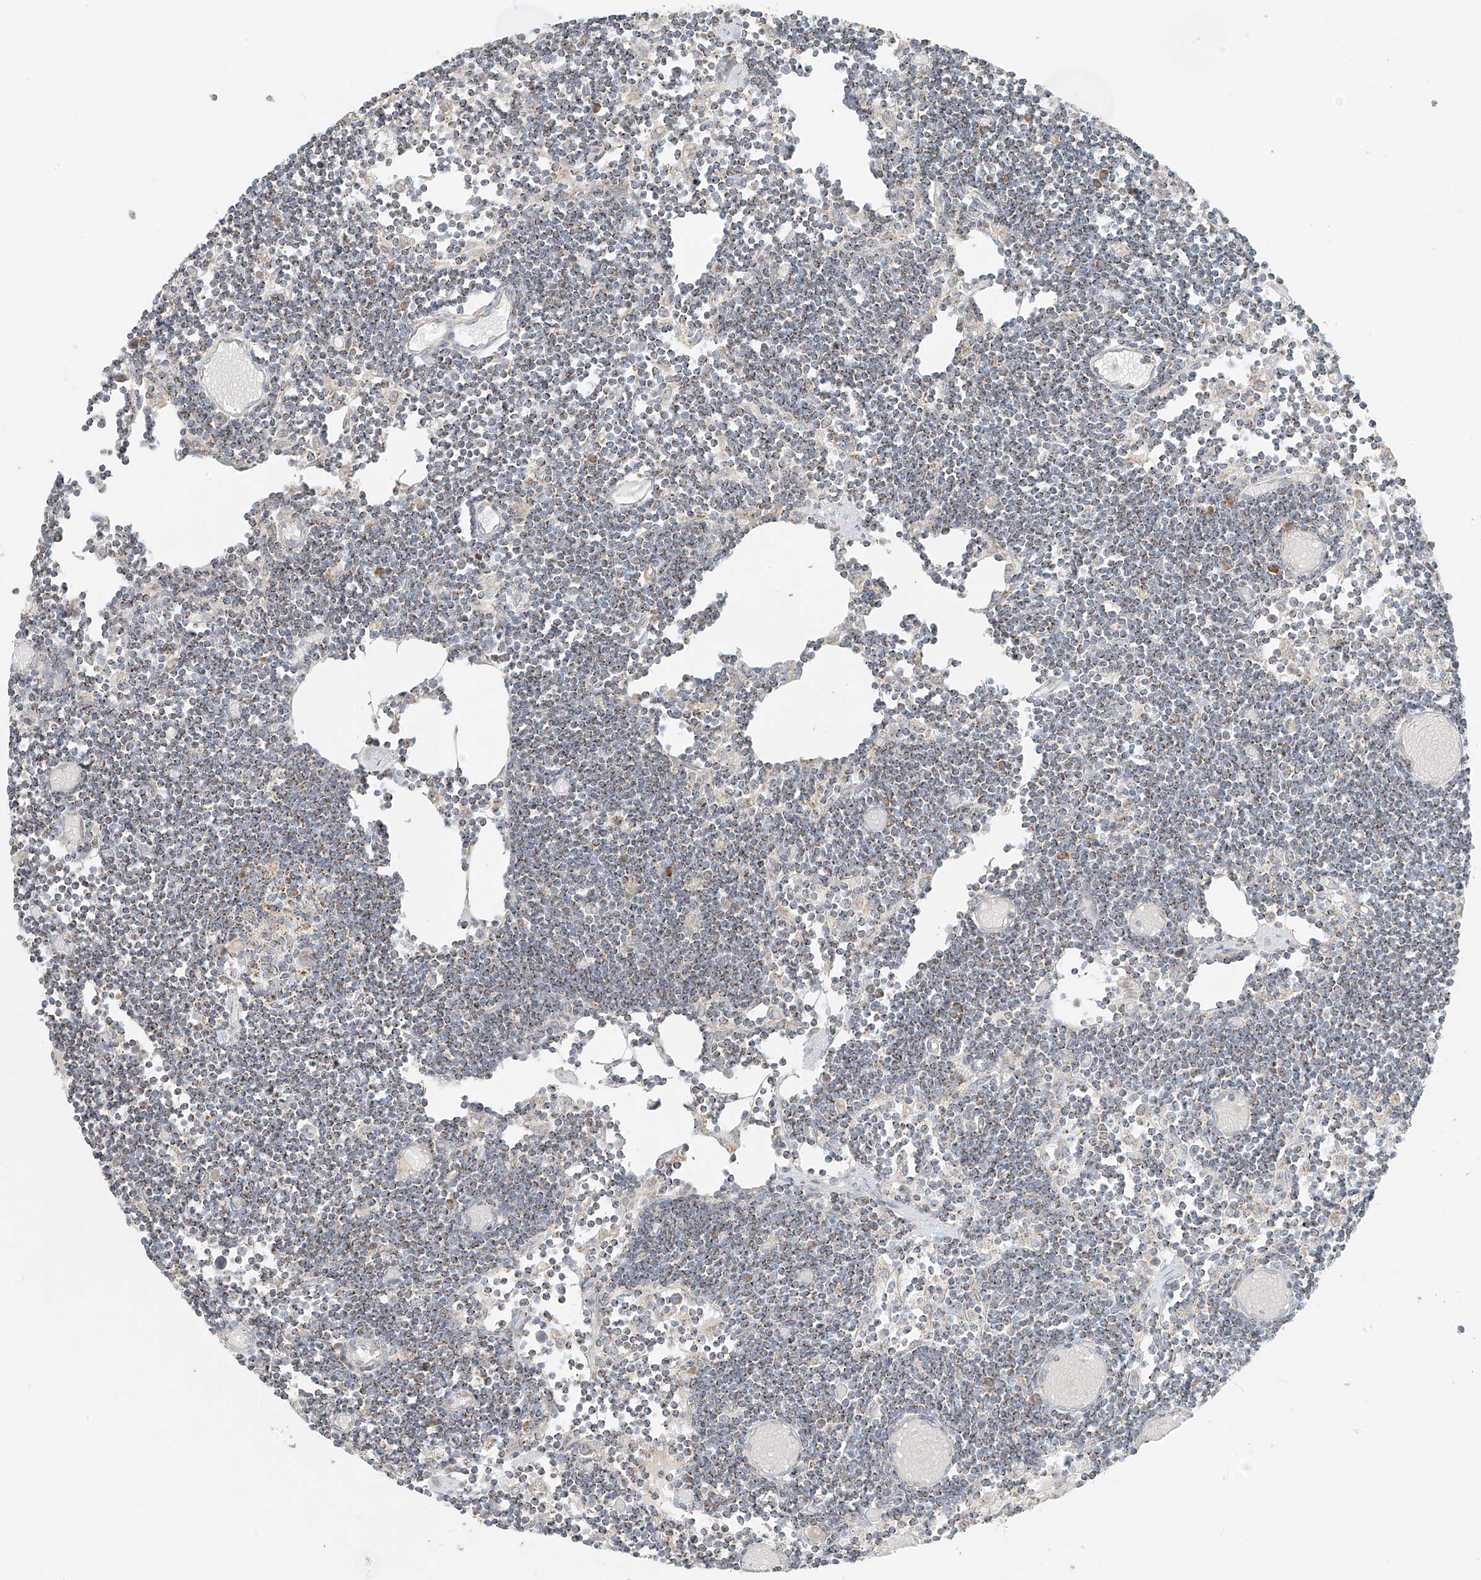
{"staining": {"intensity": "weak", "quantity": "<25%", "location": "cytoplasmic/membranous"}, "tissue": "lymph node", "cell_type": "Germinal center cells", "image_type": "normal", "snomed": [{"axis": "morphology", "description": "Normal tissue, NOS"}, {"axis": "topography", "description": "Lymph node"}], "caption": "Immunohistochemistry histopathology image of normal human lymph node stained for a protein (brown), which shows no staining in germinal center cells. (Brightfield microscopy of DAB immunohistochemistry at high magnification).", "gene": "UST", "patient": {"sex": "female", "age": 11}}